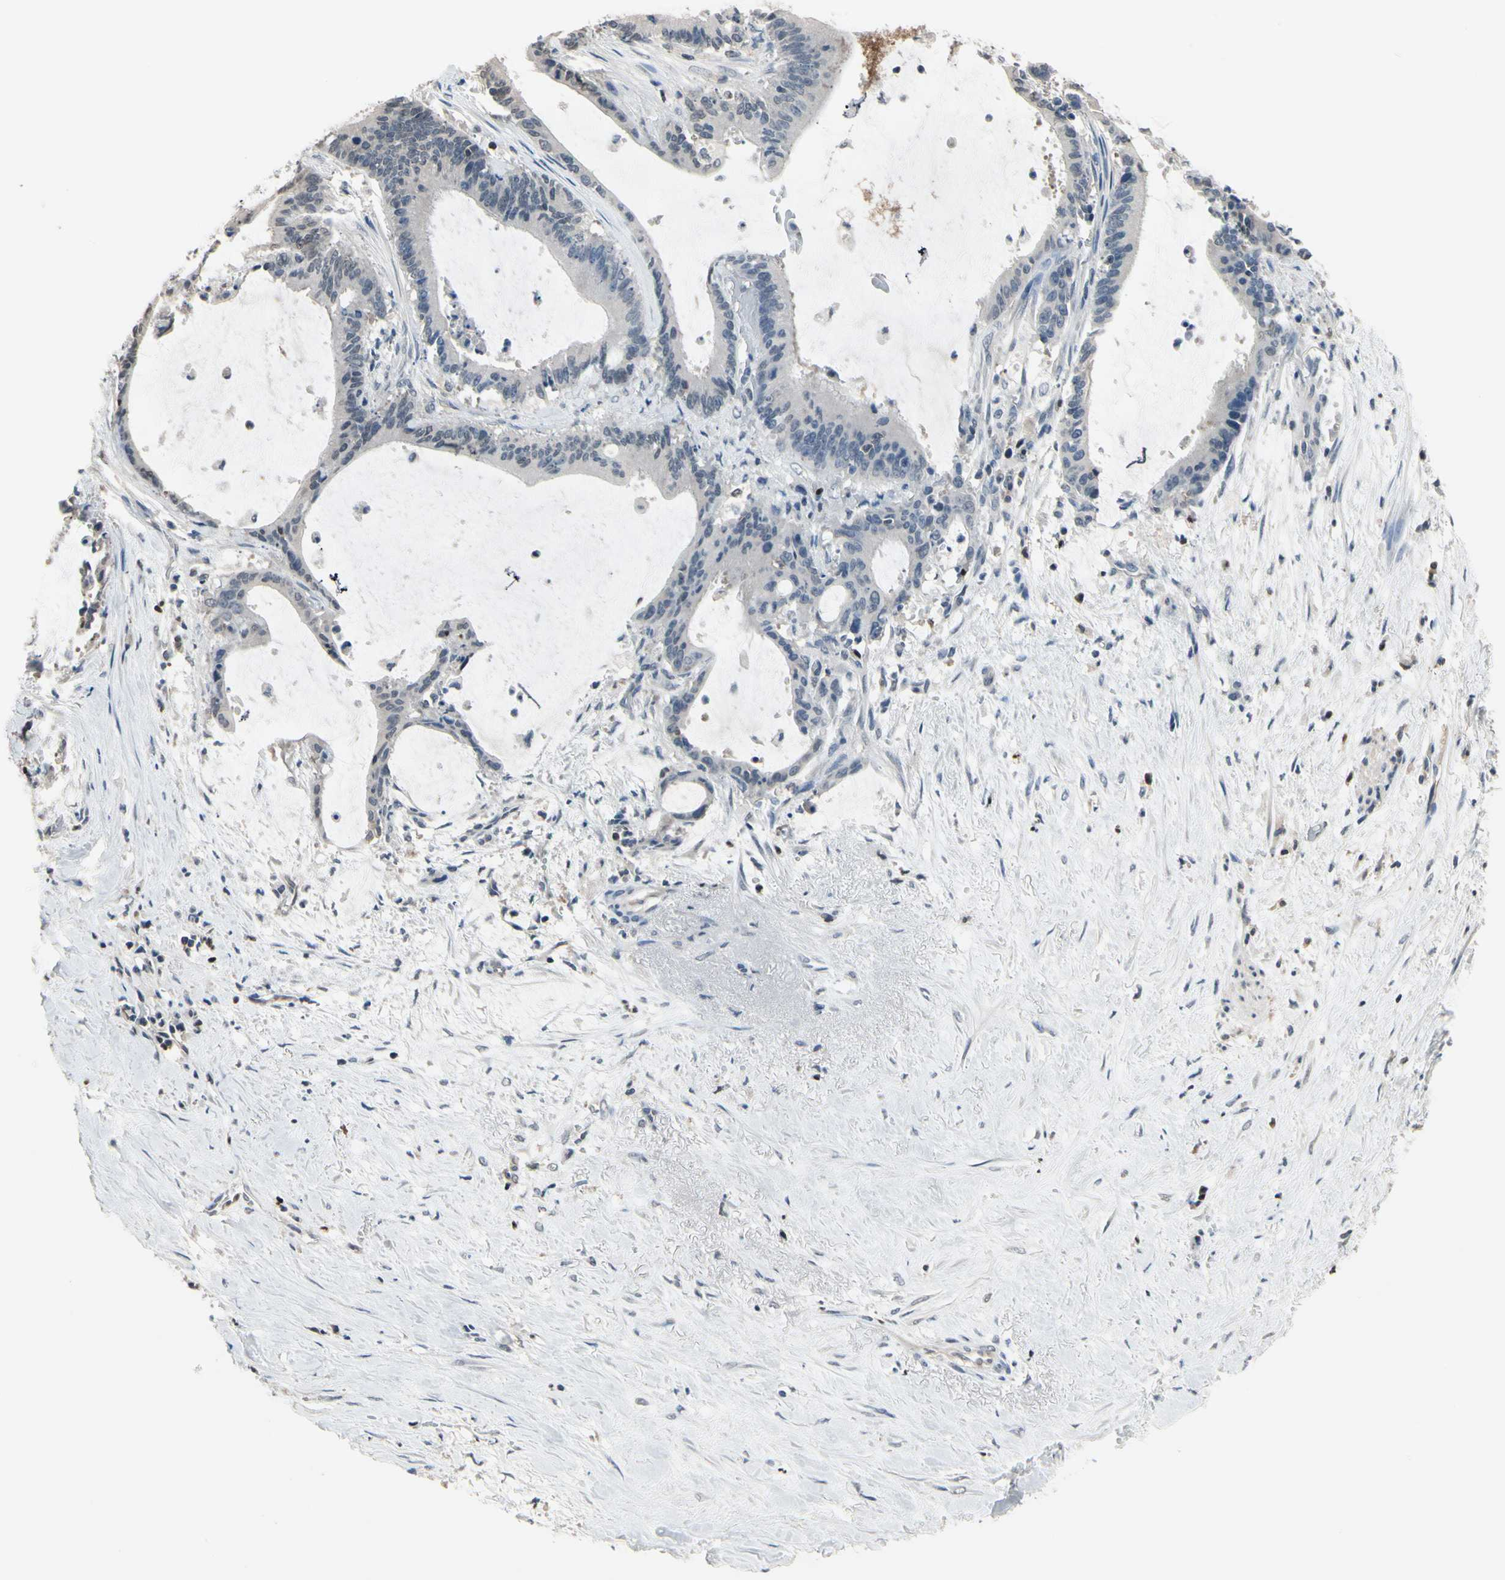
{"staining": {"intensity": "negative", "quantity": "none", "location": "none"}, "tissue": "liver cancer", "cell_type": "Tumor cells", "image_type": "cancer", "snomed": [{"axis": "morphology", "description": "Cholangiocarcinoma"}, {"axis": "topography", "description": "Liver"}], "caption": "Liver cholangiocarcinoma was stained to show a protein in brown. There is no significant staining in tumor cells.", "gene": "NFATC2", "patient": {"sex": "female", "age": 73}}